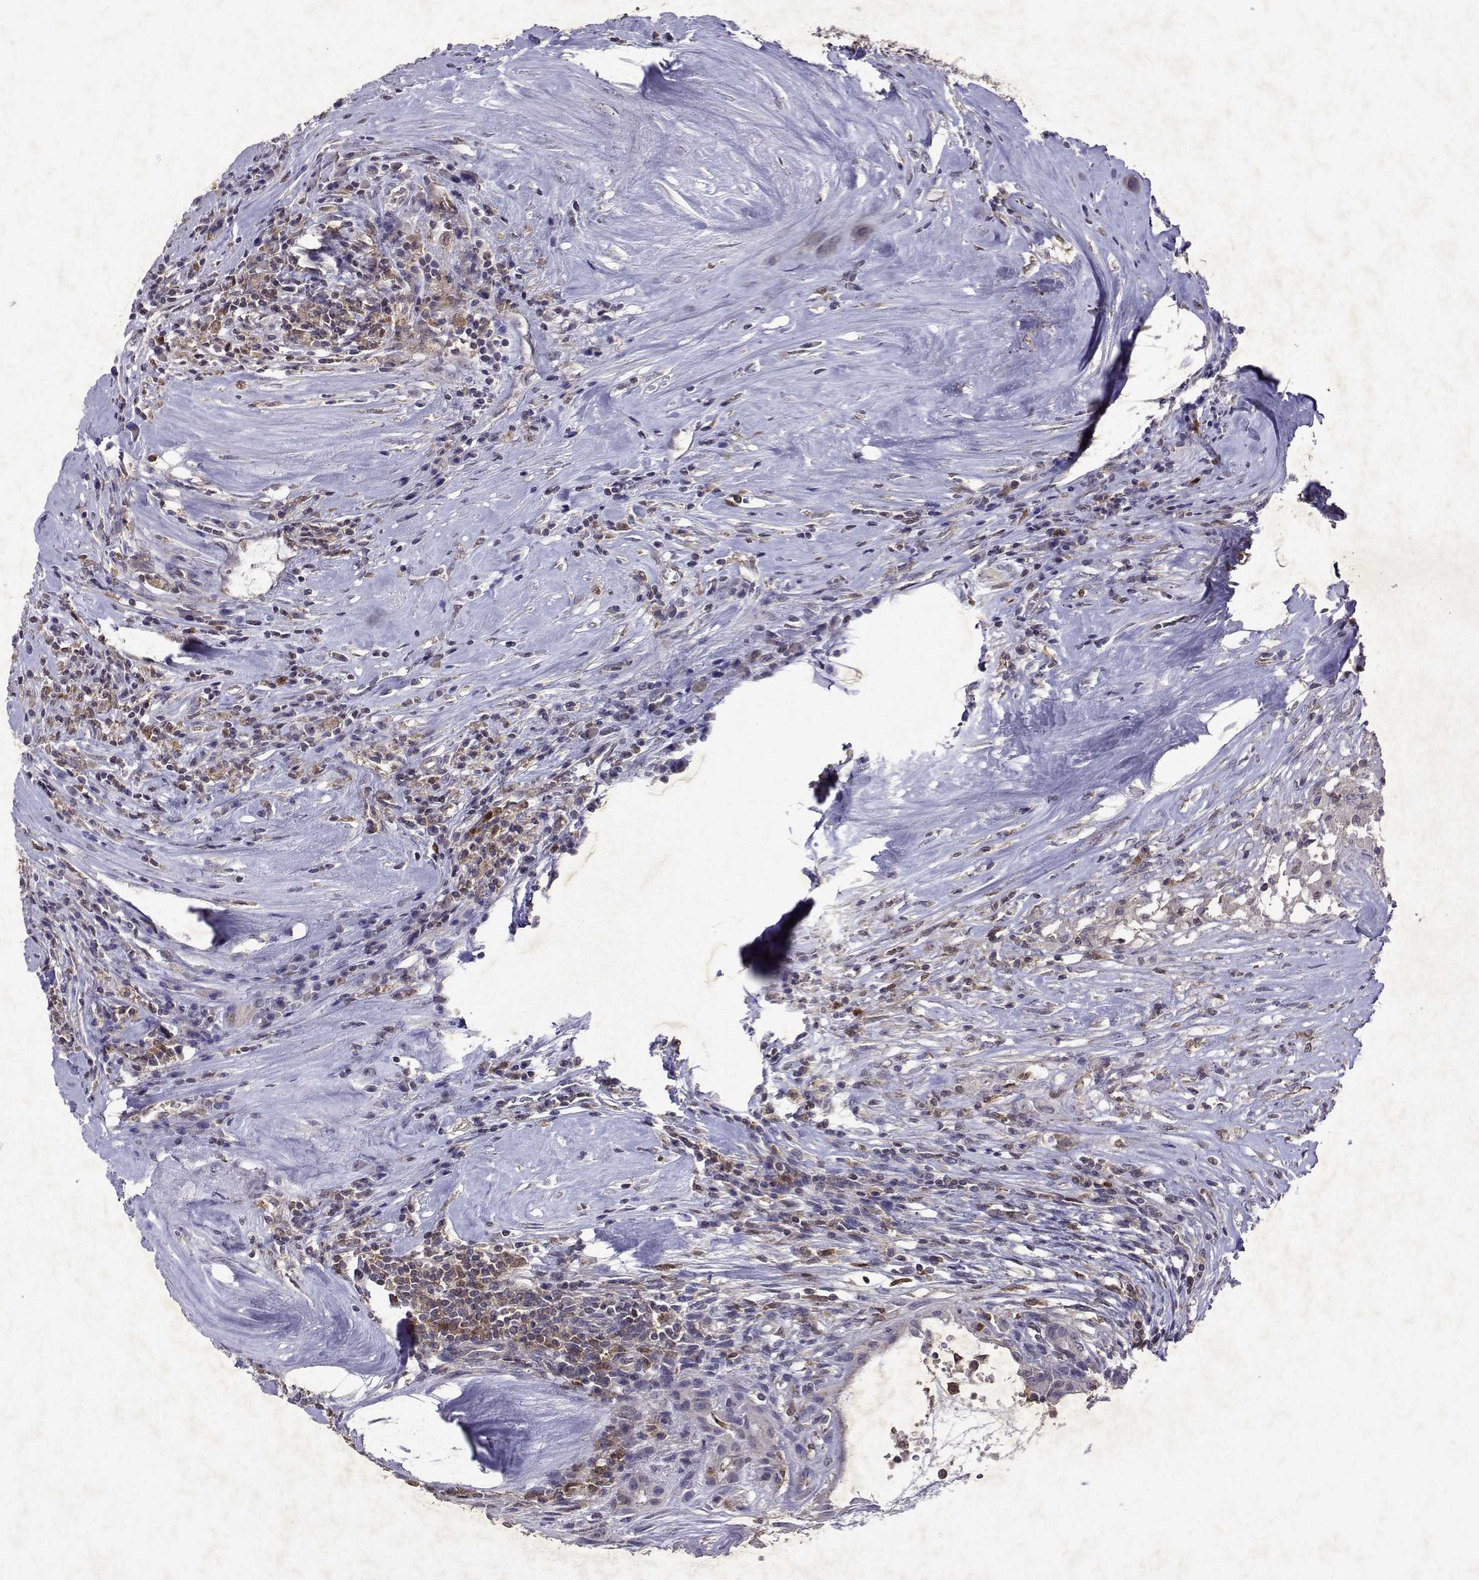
{"staining": {"intensity": "negative", "quantity": "none", "location": "none"}, "tissue": "testis cancer", "cell_type": "Tumor cells", "image_type": "cancer", "snomed": [{"axis": "morphology", "description": "Carcinoma, Embryonal, NOS"}, {"axis": "topography", "description": "Testis"}], "caption": "The micrograph reveals no significant staining in tumor cells of testis cancer (embryonal carcinoma).", "gene": "APAF1", "patient": {"sex": "male", "age": 37}}